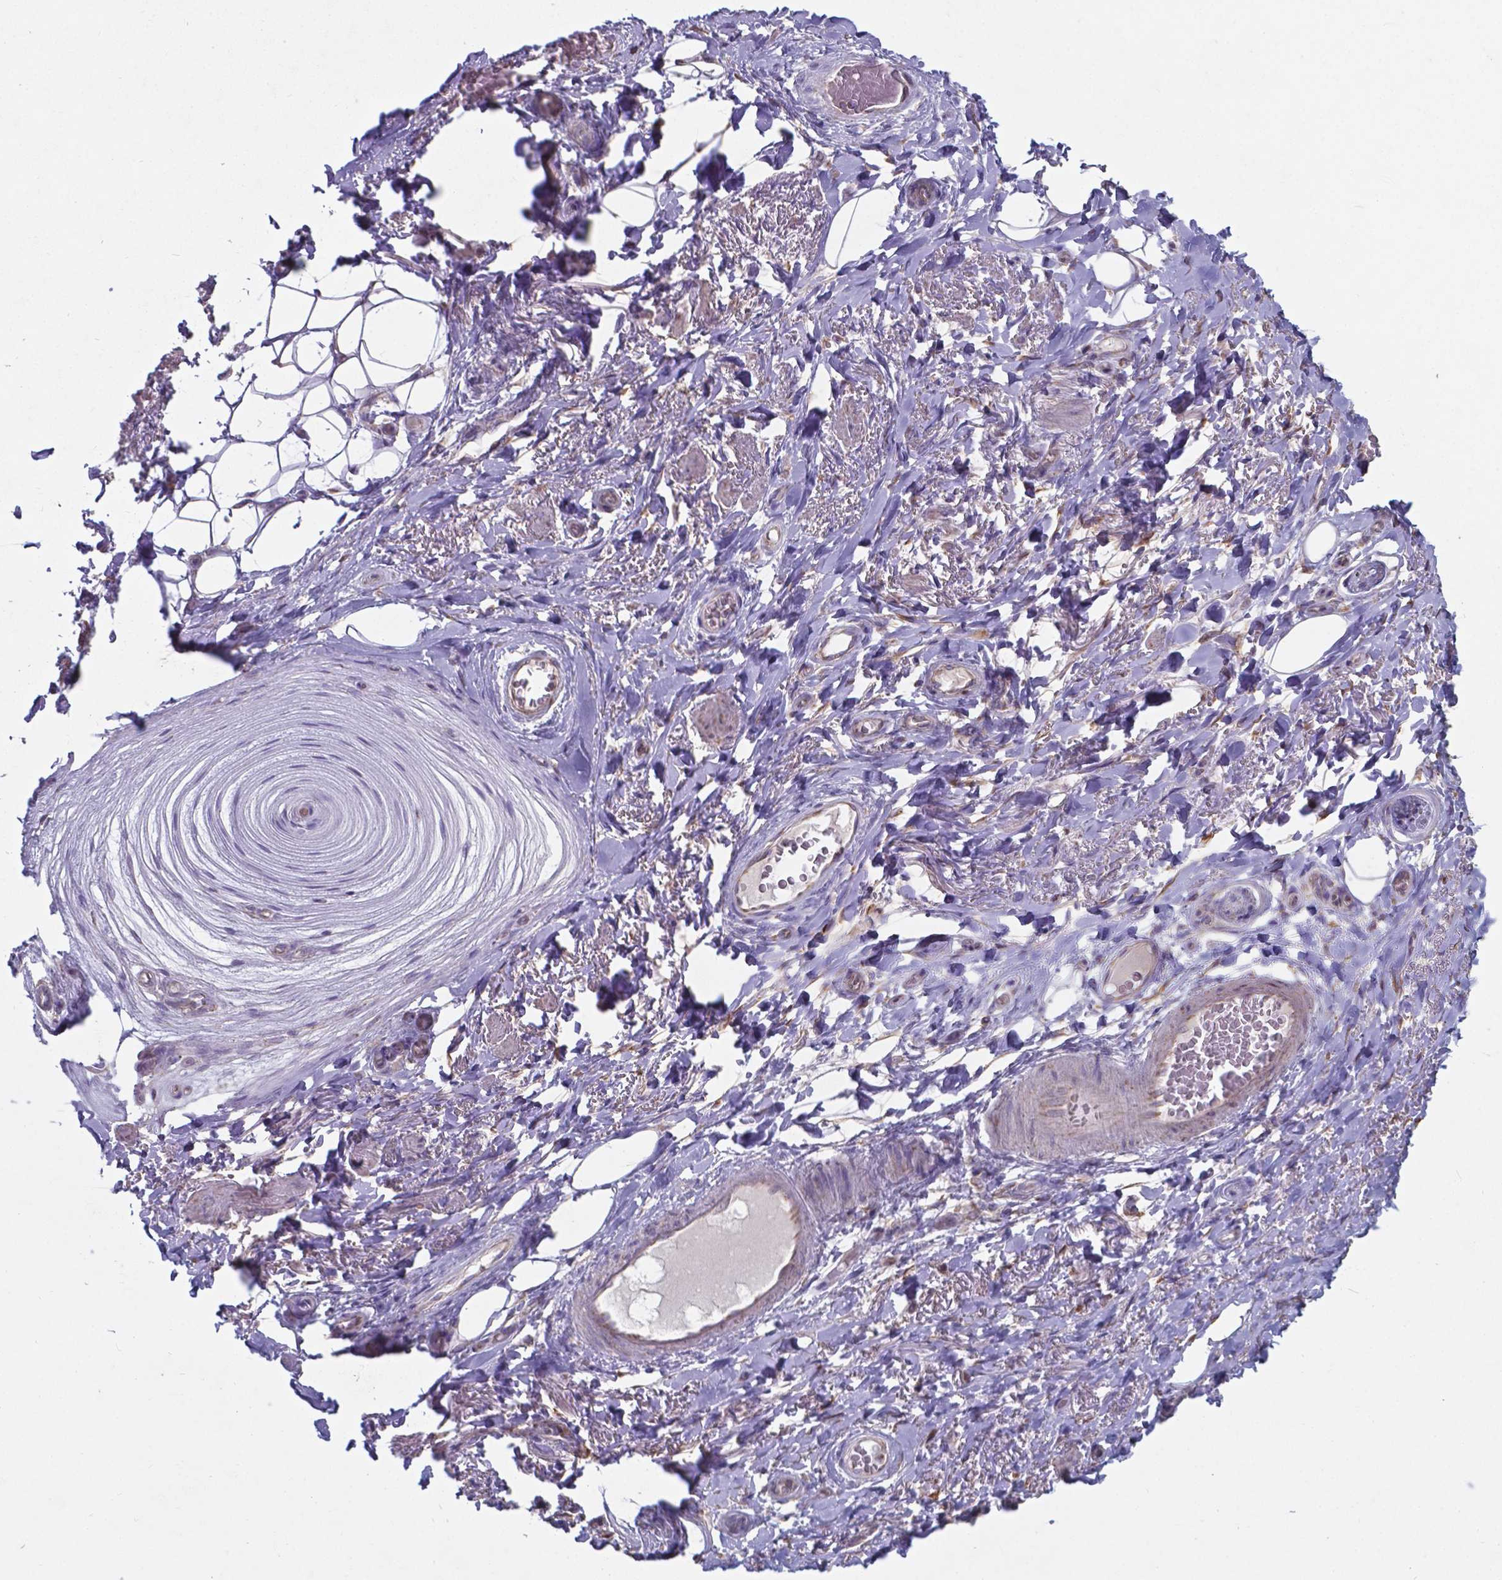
{"staining": {"intensity": "weak", "quantity": "25%-75%", "location": "cytoplasmic/membranous"}, "tissue": "adipose tissue", "cell_type": "Adipocytes", "image_type": "normal", "snomed": [{"axis": "morphology", "description": "Normal tissue, NOS"}, {"axis": "topography", "description": "Anal"}, {"axis": "topography", "description": "Peripheral nerve tissue"}], "caption": "This is a histology image of immunohistochemistry staining of benign adipose tissue, which shows weak expression in the cytoplasmic/membranous of adipocytes.", "gene": "FAM114A1", "patient": {"sex": "male", "age": 53}}